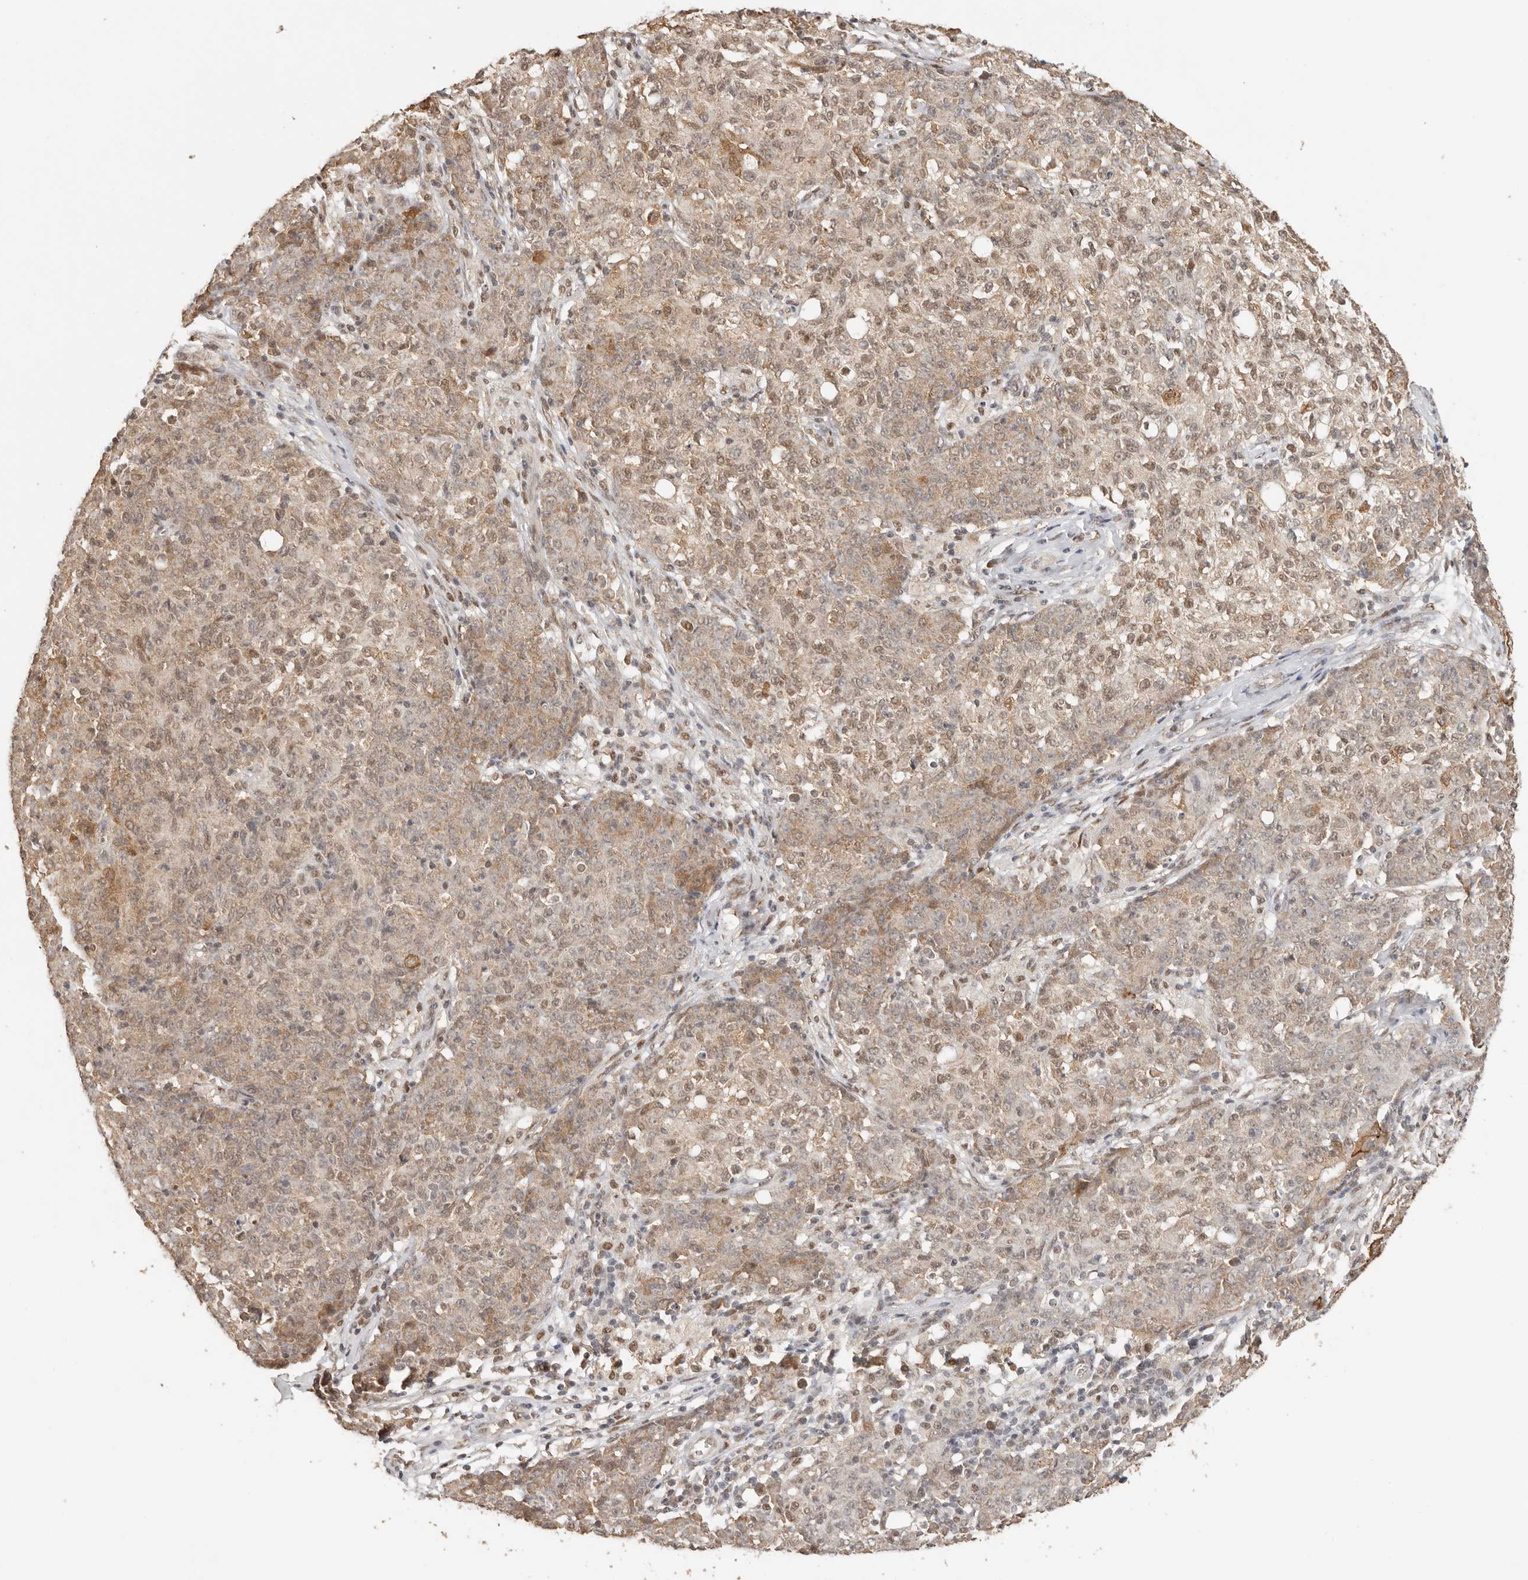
{"staining": {"intensity": "strong", "quantity": "<25%", "location": "cytoplasmic/membranous,nuclear"}, "tissue": "ovarian cancer", "cell_type": "Tumor cells", "image_type": "cancer", "snomed": [{"axis": "morphology", "description": "Carcinoma, endometroid"}, {"axis": "topography", "description": "Ovary"}], "caption": "There is medium levels of strong cytoplasmic/membranous and nuclear positivity in tumor cells of ovarian cancer, as demonstrated by immunohistochemical staining (brown color).", "gene": "SEC14L1", "patient": {"sex": "female", "age": 42}}